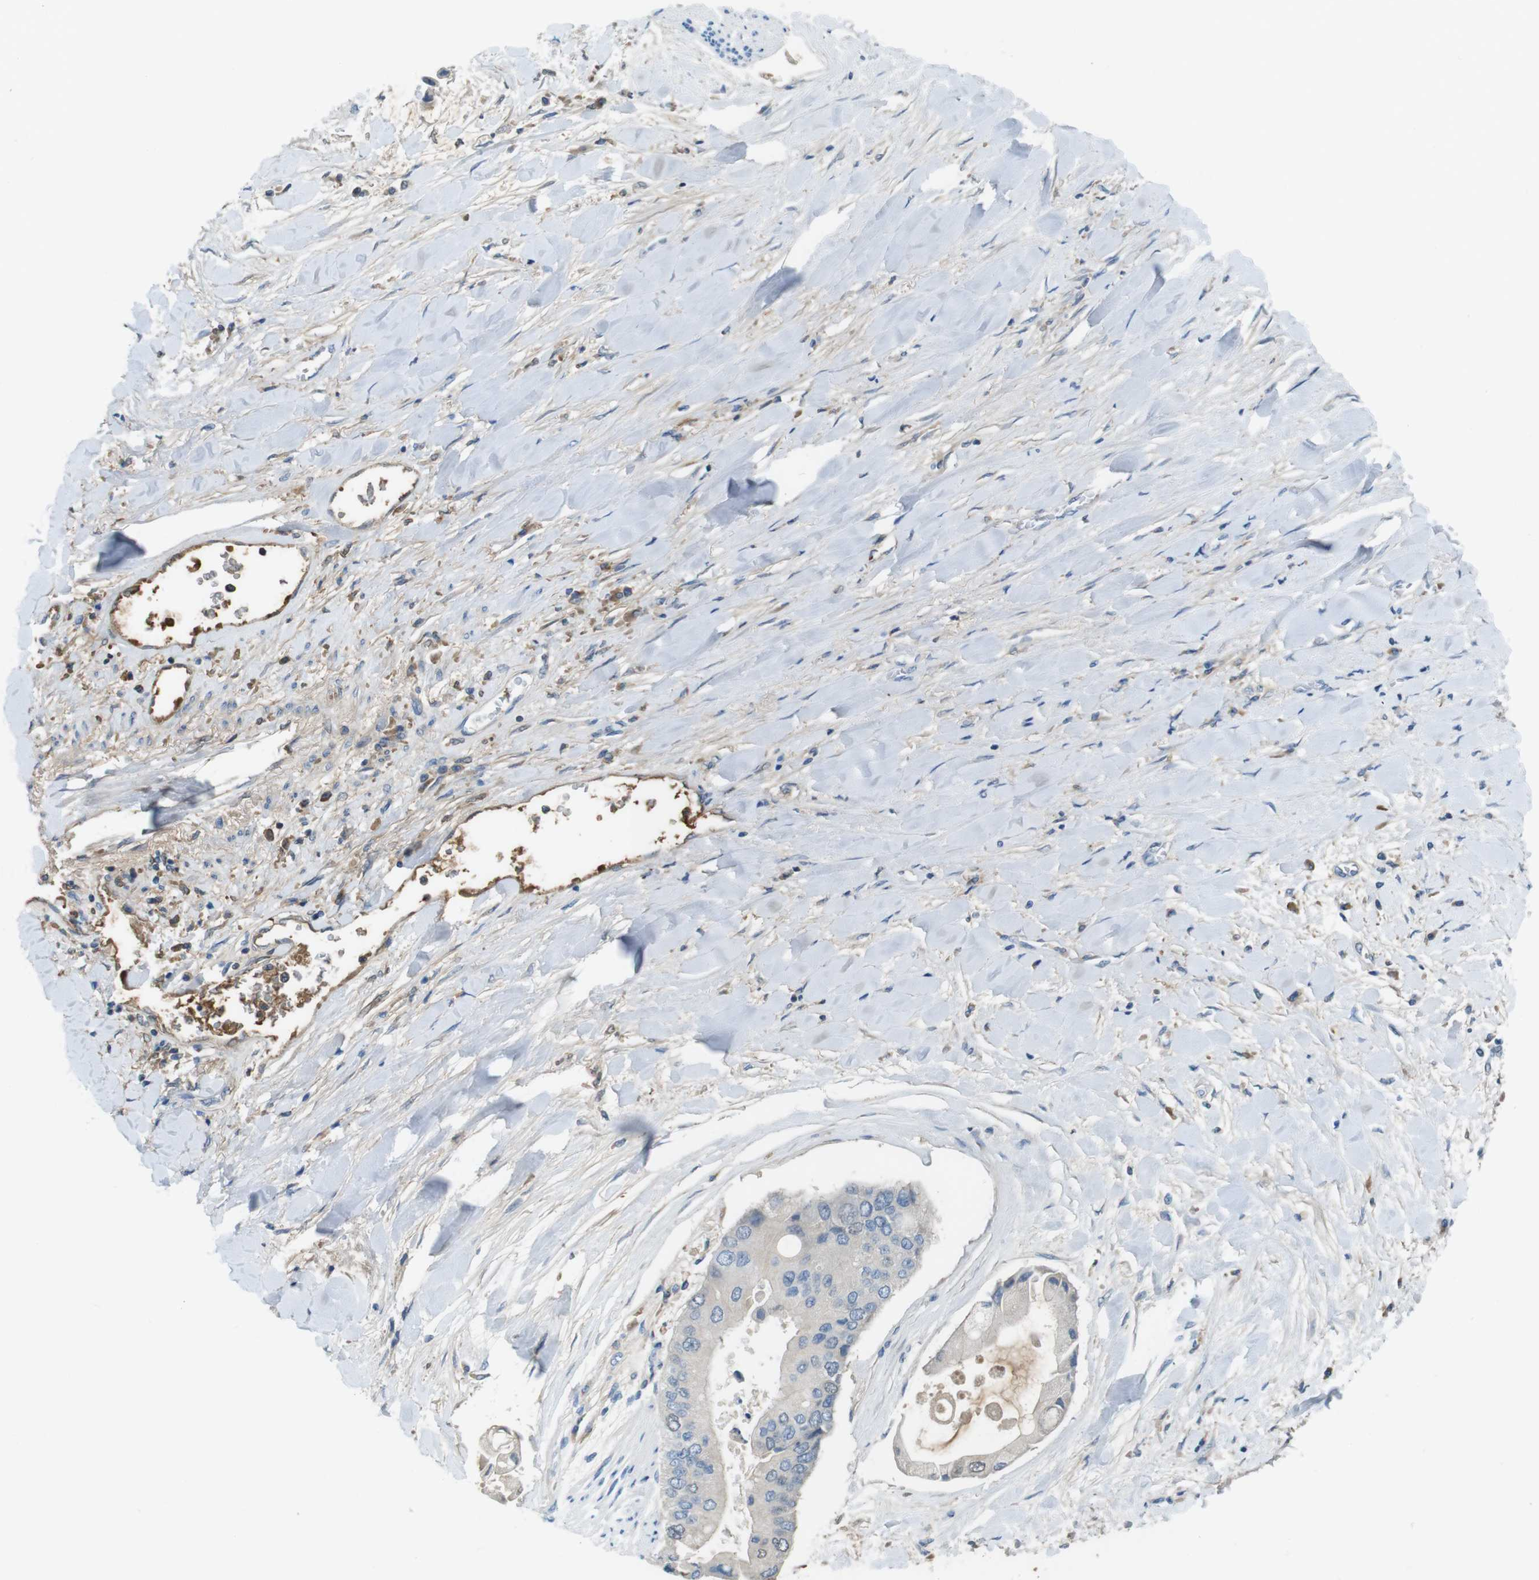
{"staining": {"intensity": "moderate", "quantity": "<25%", "location": "cytoplasmic/membranous,nuclear"}, "tissue": "liver cancer", "cell_type": "Tumor cells", "image_type": "cancer", "snomed": [{"axis": "morphology", "description": "Cholangiocarcinoma"}, {"axis": "topography", "description": "Liver"}], "caption": "Liver cholangiocarcinoma tissue displays moderate cytoplasmic/membranous and nuclear staining in approximately <25% of tumor cells (DAB (3,3'-diaminobenzidine) IHC, brown staining for protein, blue staining for nuclei).", "gene": "LTBP4", "patient": {"sex": "male", "age": 50}}